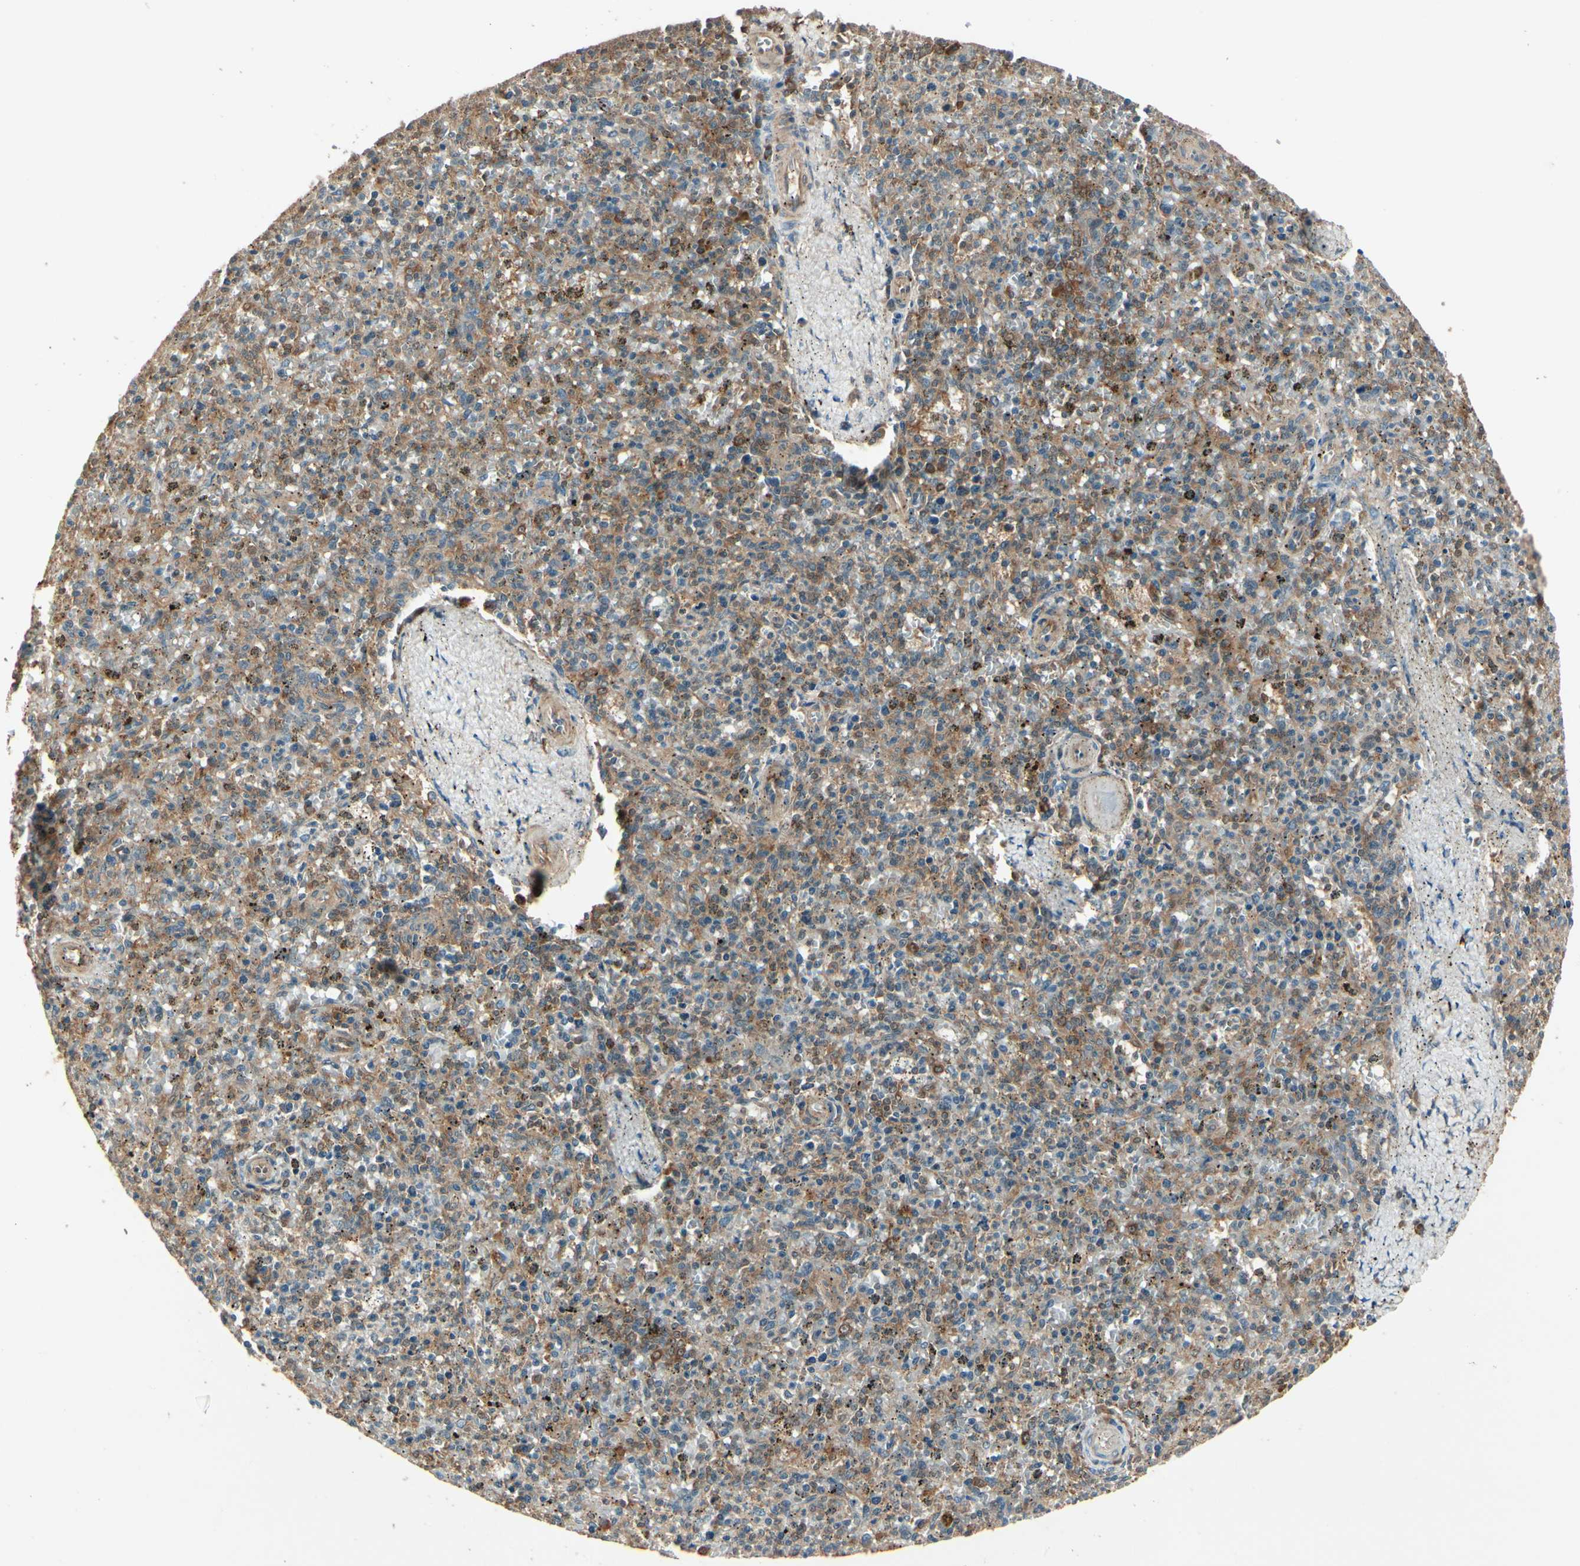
{"staining": {"intensity": "moderate", "quantity": "25%-75%", "location": "cytoplasmic/membranous"}, "tissue": "spleen", "cell_type": "Cells in red pulp", "image_type": "normal", "snomed": [{"axis": "morphology", "description": "Normal tissue, NOS"}, {"axis": "topography", "description": "Spleen"}], "caption": "The histopathology image demonstrates immunohistochemical staining of unremarkable spleen. There is moderate cytoplasmic/membranous expression is present in approximately 25%-75% of cells in red pulp.", "gene": "CCT7", "patient": {"sex": "male", "age": 72}}